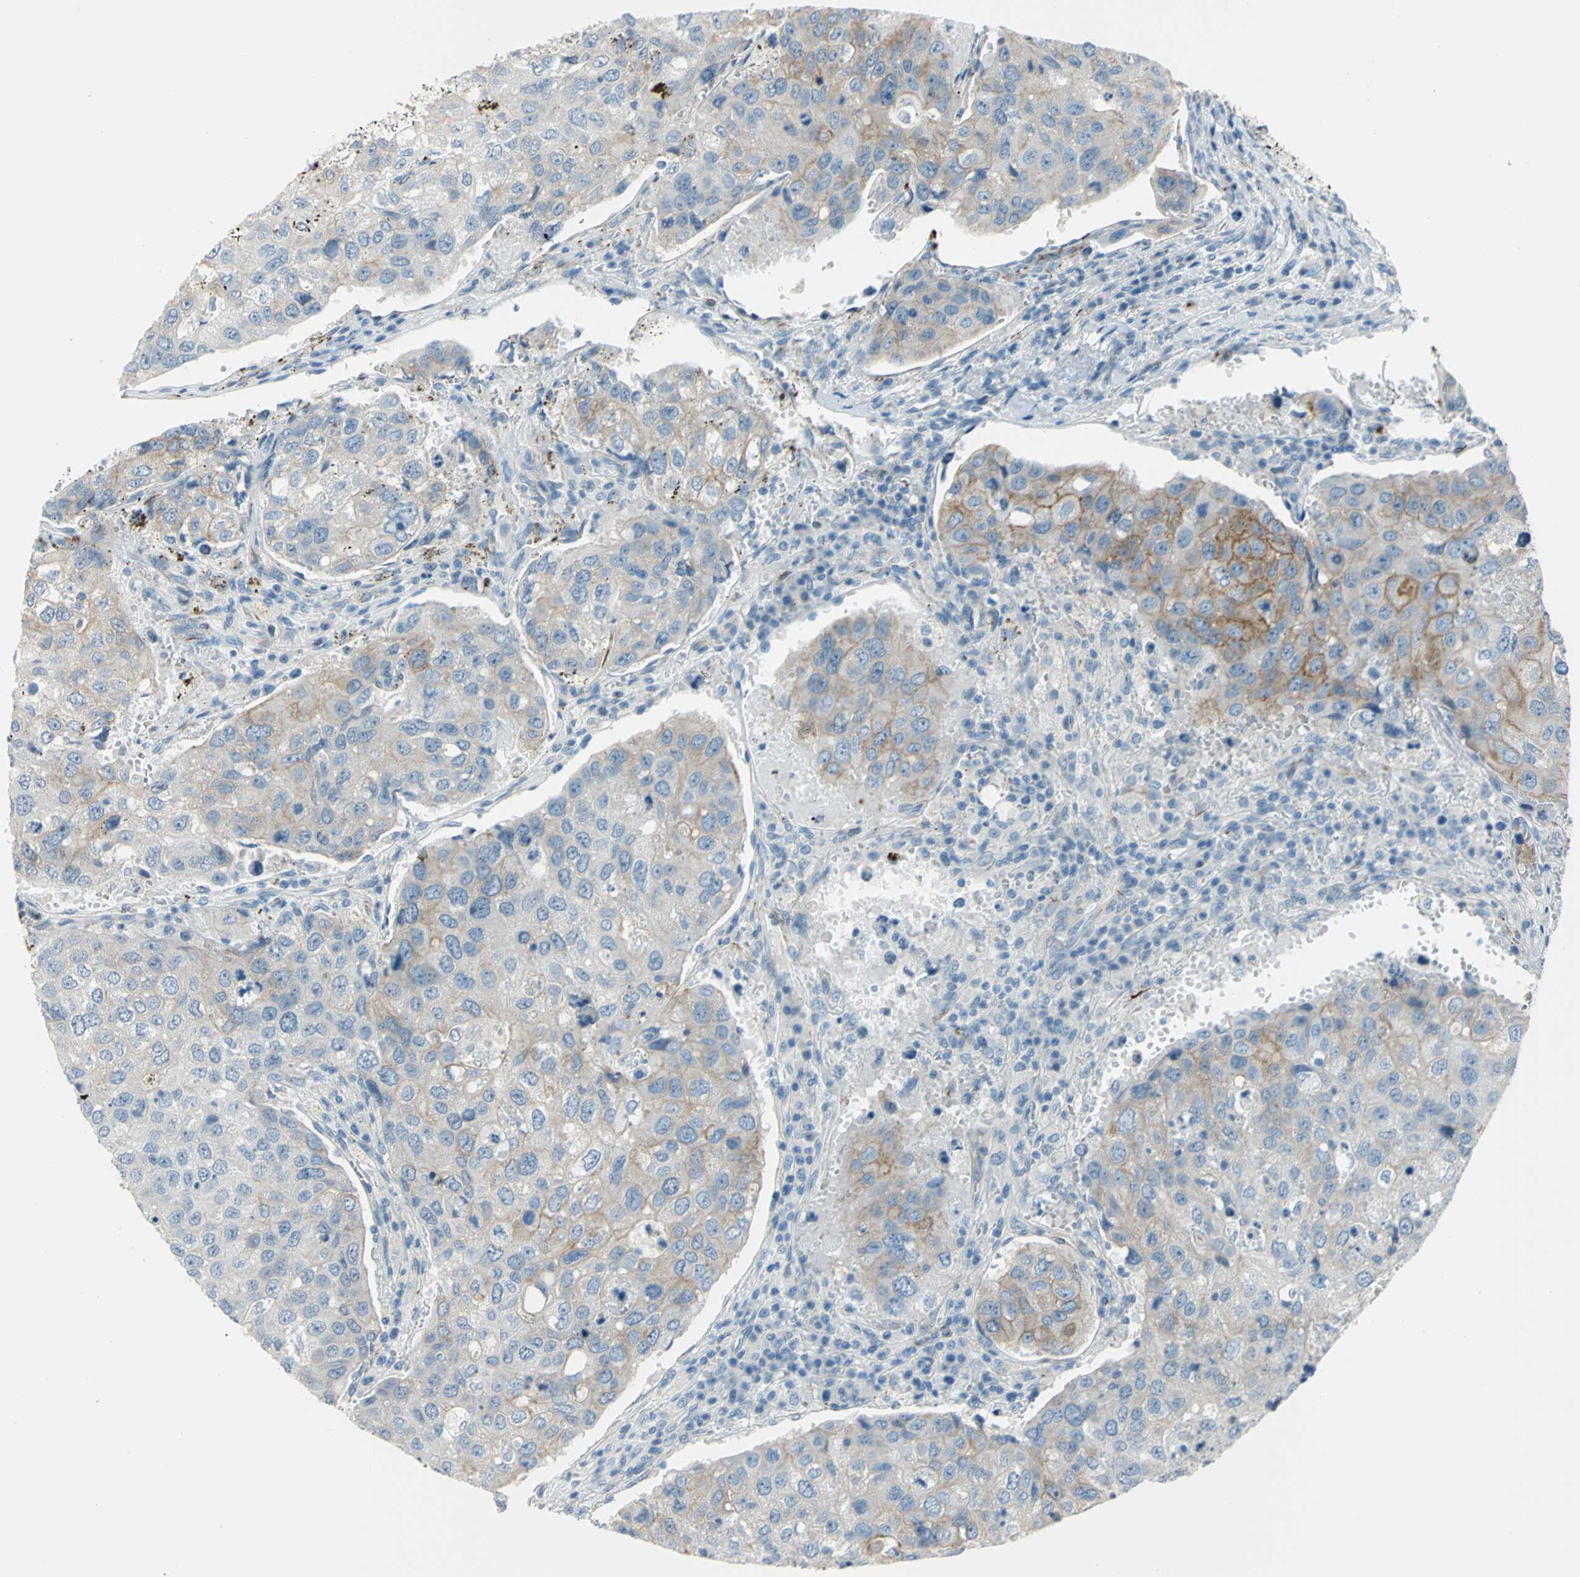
{"staining": {"intensity": "moderate", "quantity": "25%-75%", "location": "cytoplasmic/membranous"}, "tissue": "urothelial cancer", "cell_type": "Tumor cells", "image_type": "cancer", "snomed": [{"axis": "morphology", "description": "Urothelial carcinoma, High grade"}, {"axis": "topography", "description": "Lymph node"}, {"axis": "topography", "description": "Urinary bladder"}], "caption": "Protein expression analysis of urothelial cancer demonstrates moderate cytoplasmic/membranous staining in approximately 25%-75% of tumor cells. (DAB (3,3'-diaminobenzidine) IHC with brightfield microscopy, high magnification).", "gene": "ALOX15", "patient": {"sex": "male", "age": 51}}